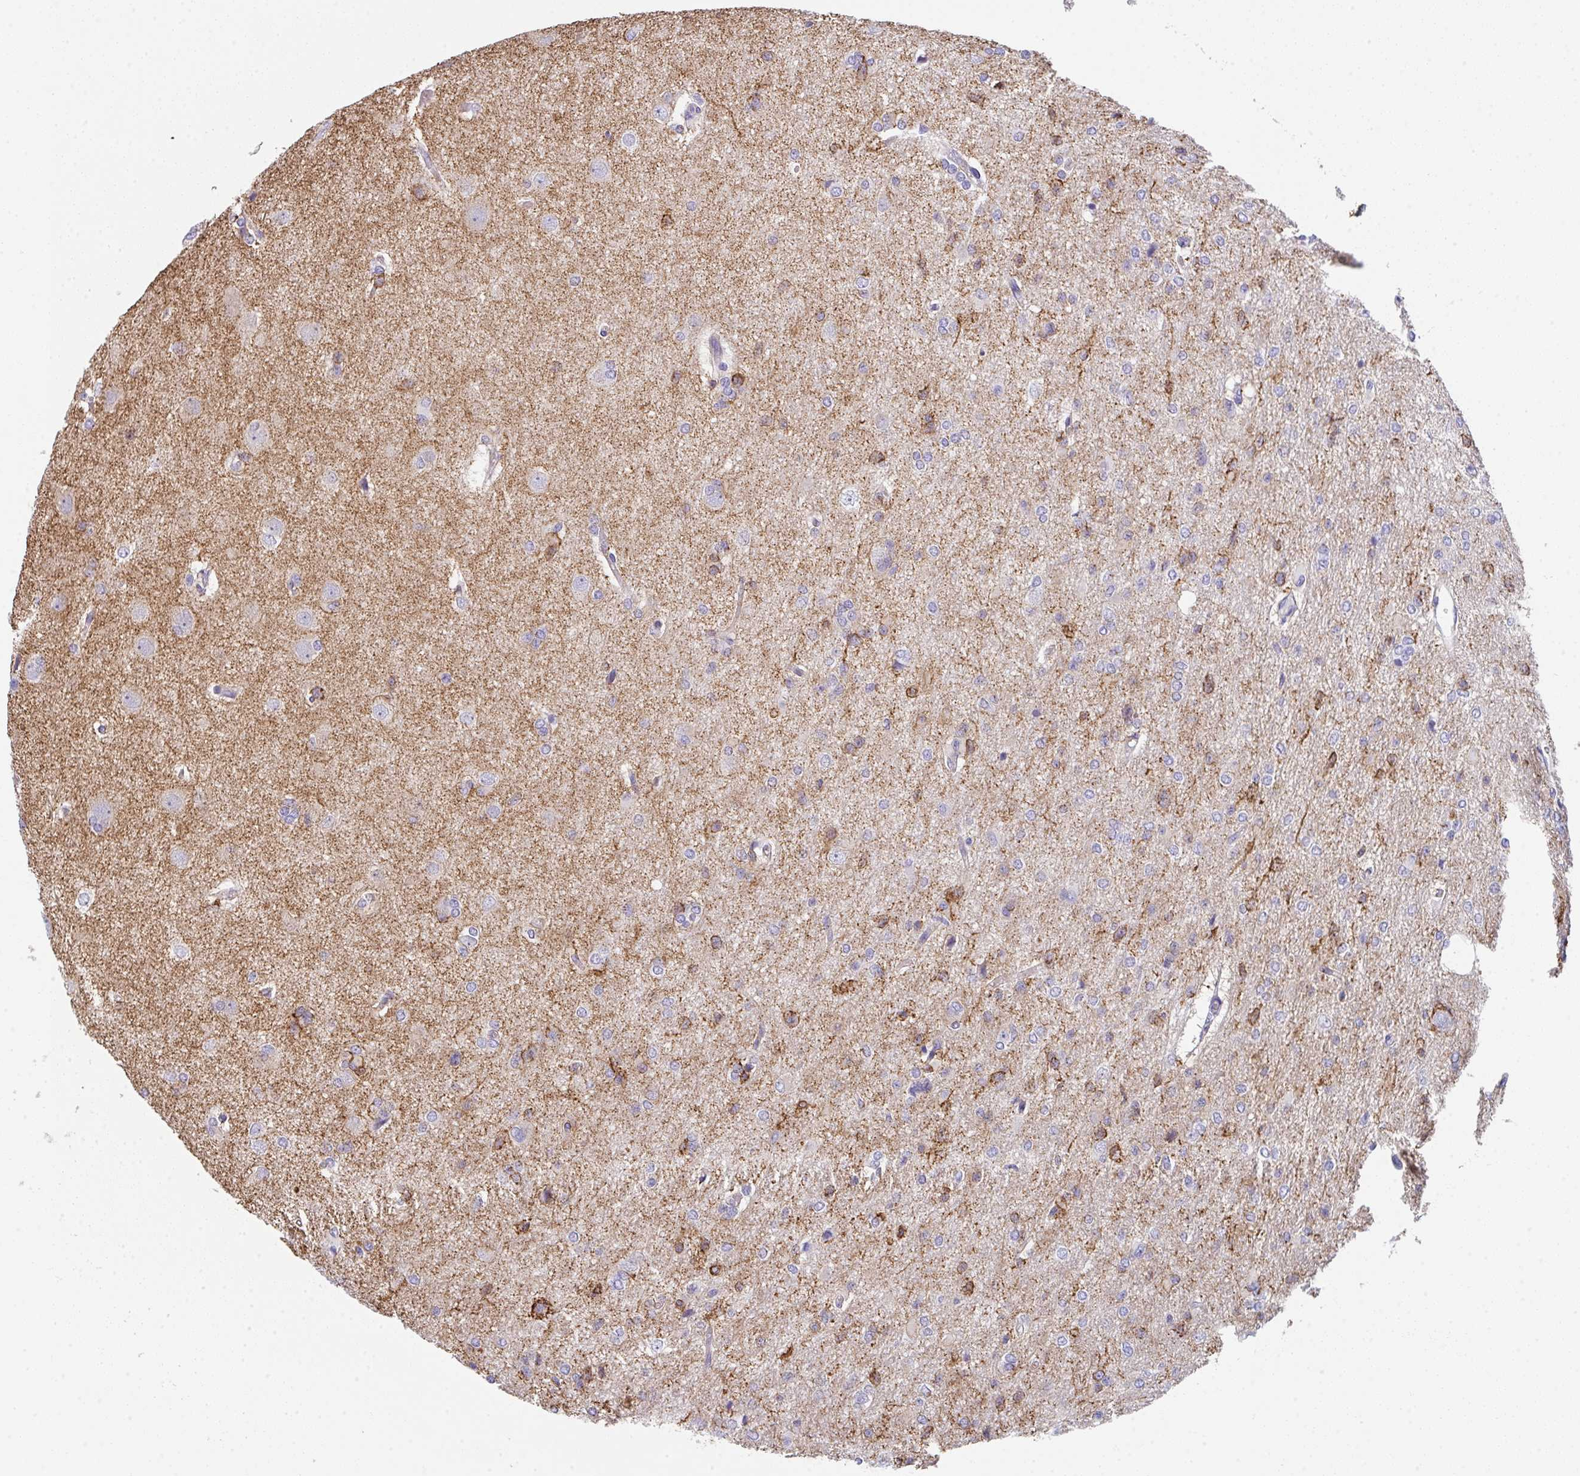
{"staining": {"intensity": "moderate", "quantity": "25%-75%", "location": "cytoplasmic/membranous"}, "tissue": "glioma", "cell_type": "Tumor cells", "image_type": "cancer", "snomed": [{"axis": "morphology", "description": "Glioma, malignant, Low grade"}, {"axis": "topography", "description": "Brain"}], "caption": "This is a micrograph of immunohistochemistry (IHC) staining of glioma, which shows moderate staining in the cytoplasmic/membranous of tumor cells.", "gene": "DBN1", "patient": {"sex": "male", "age": 26}}